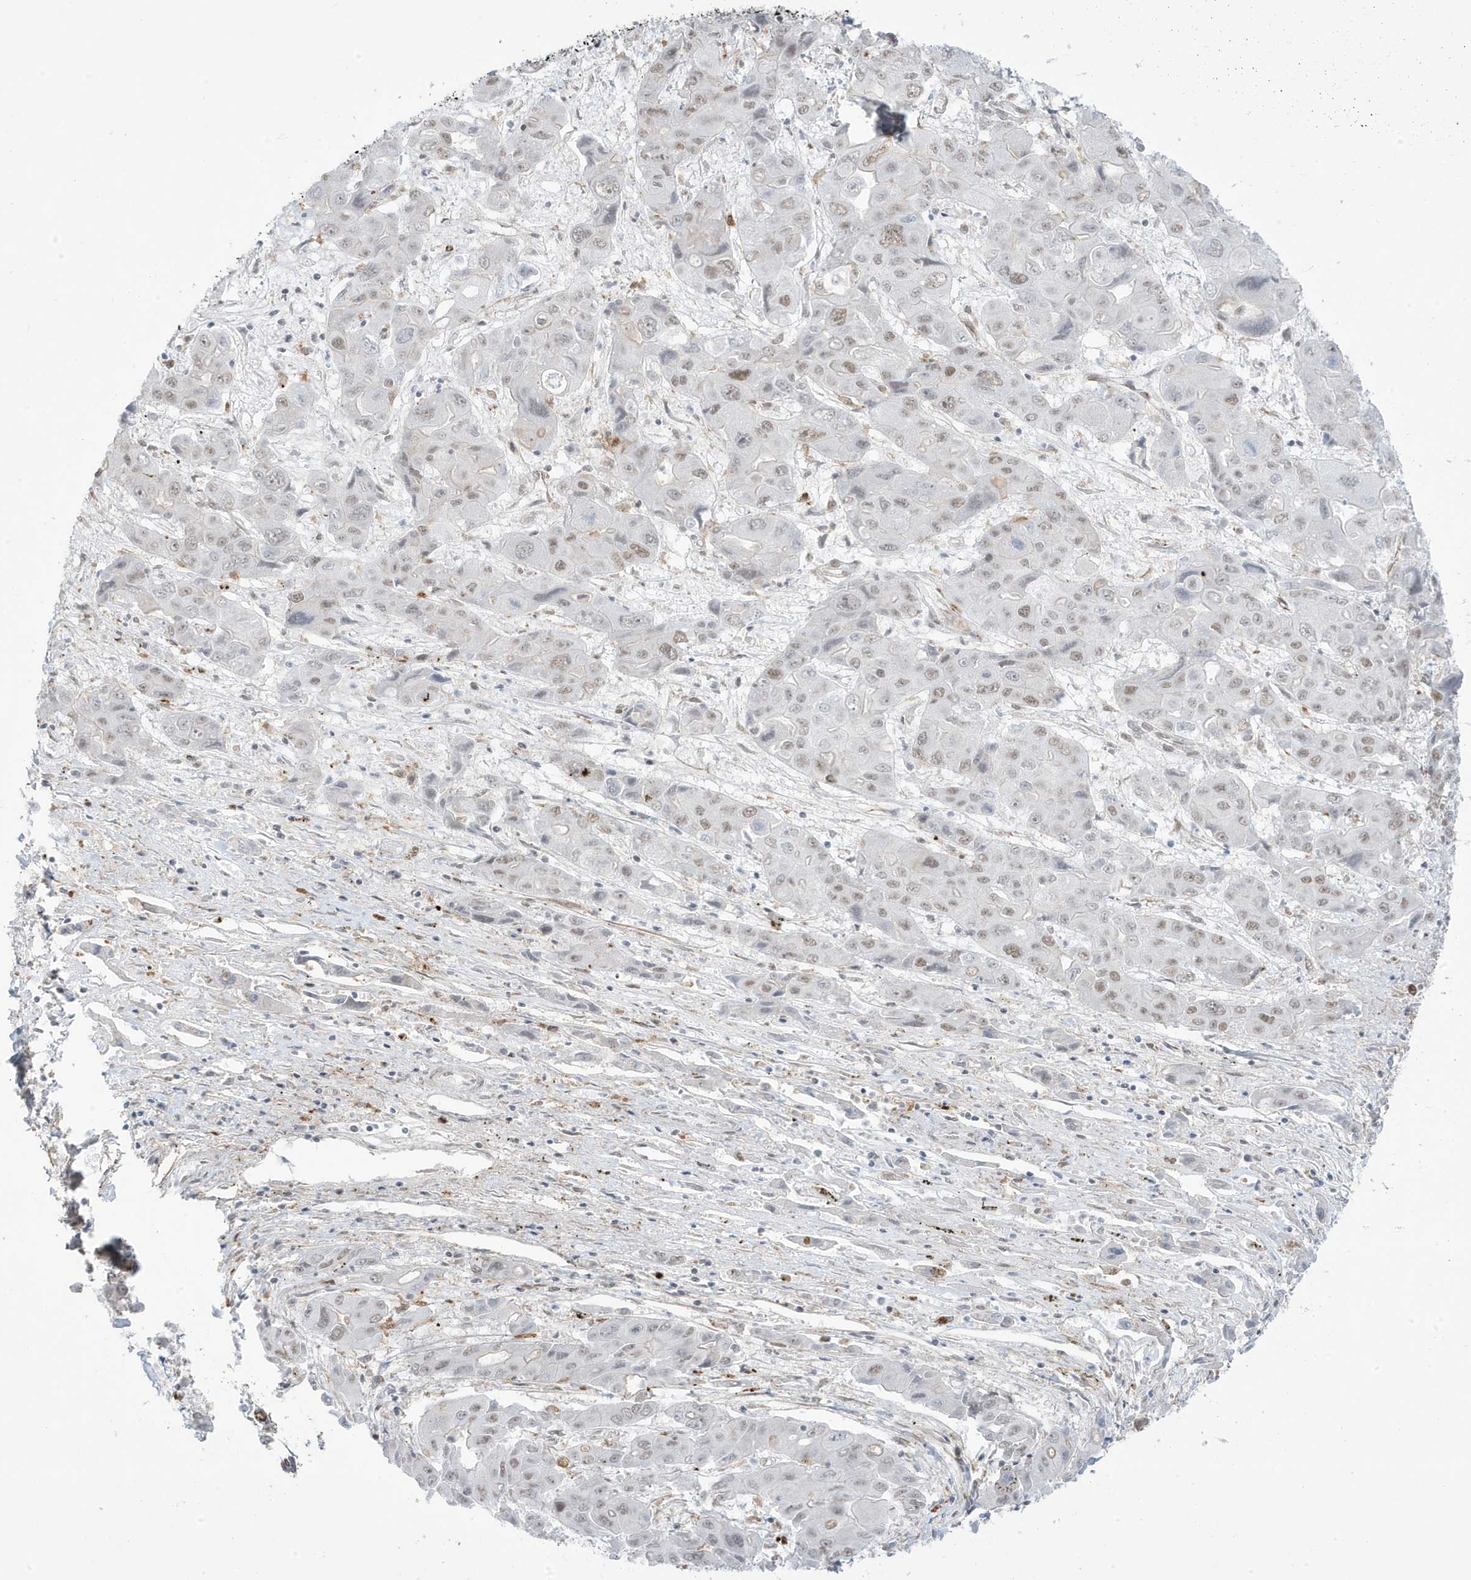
{"staining": {"intensity": "weak", "quantity": "<25%", "location": "nuclear"}, "tissue": "liver cancer", "cell_type": "Tumor cells", "image_type": "cancer", "snomed": [{"axis": "morphology", "description": "Cholangiocarcinoma"}, {"axis": "topography", "description": "Liver"}], "caption": "There is no significant staining in tumor cells of liver cancer.", "gene": "ADAMTSL3", "patient": {"sex": "male", "age": 67}}